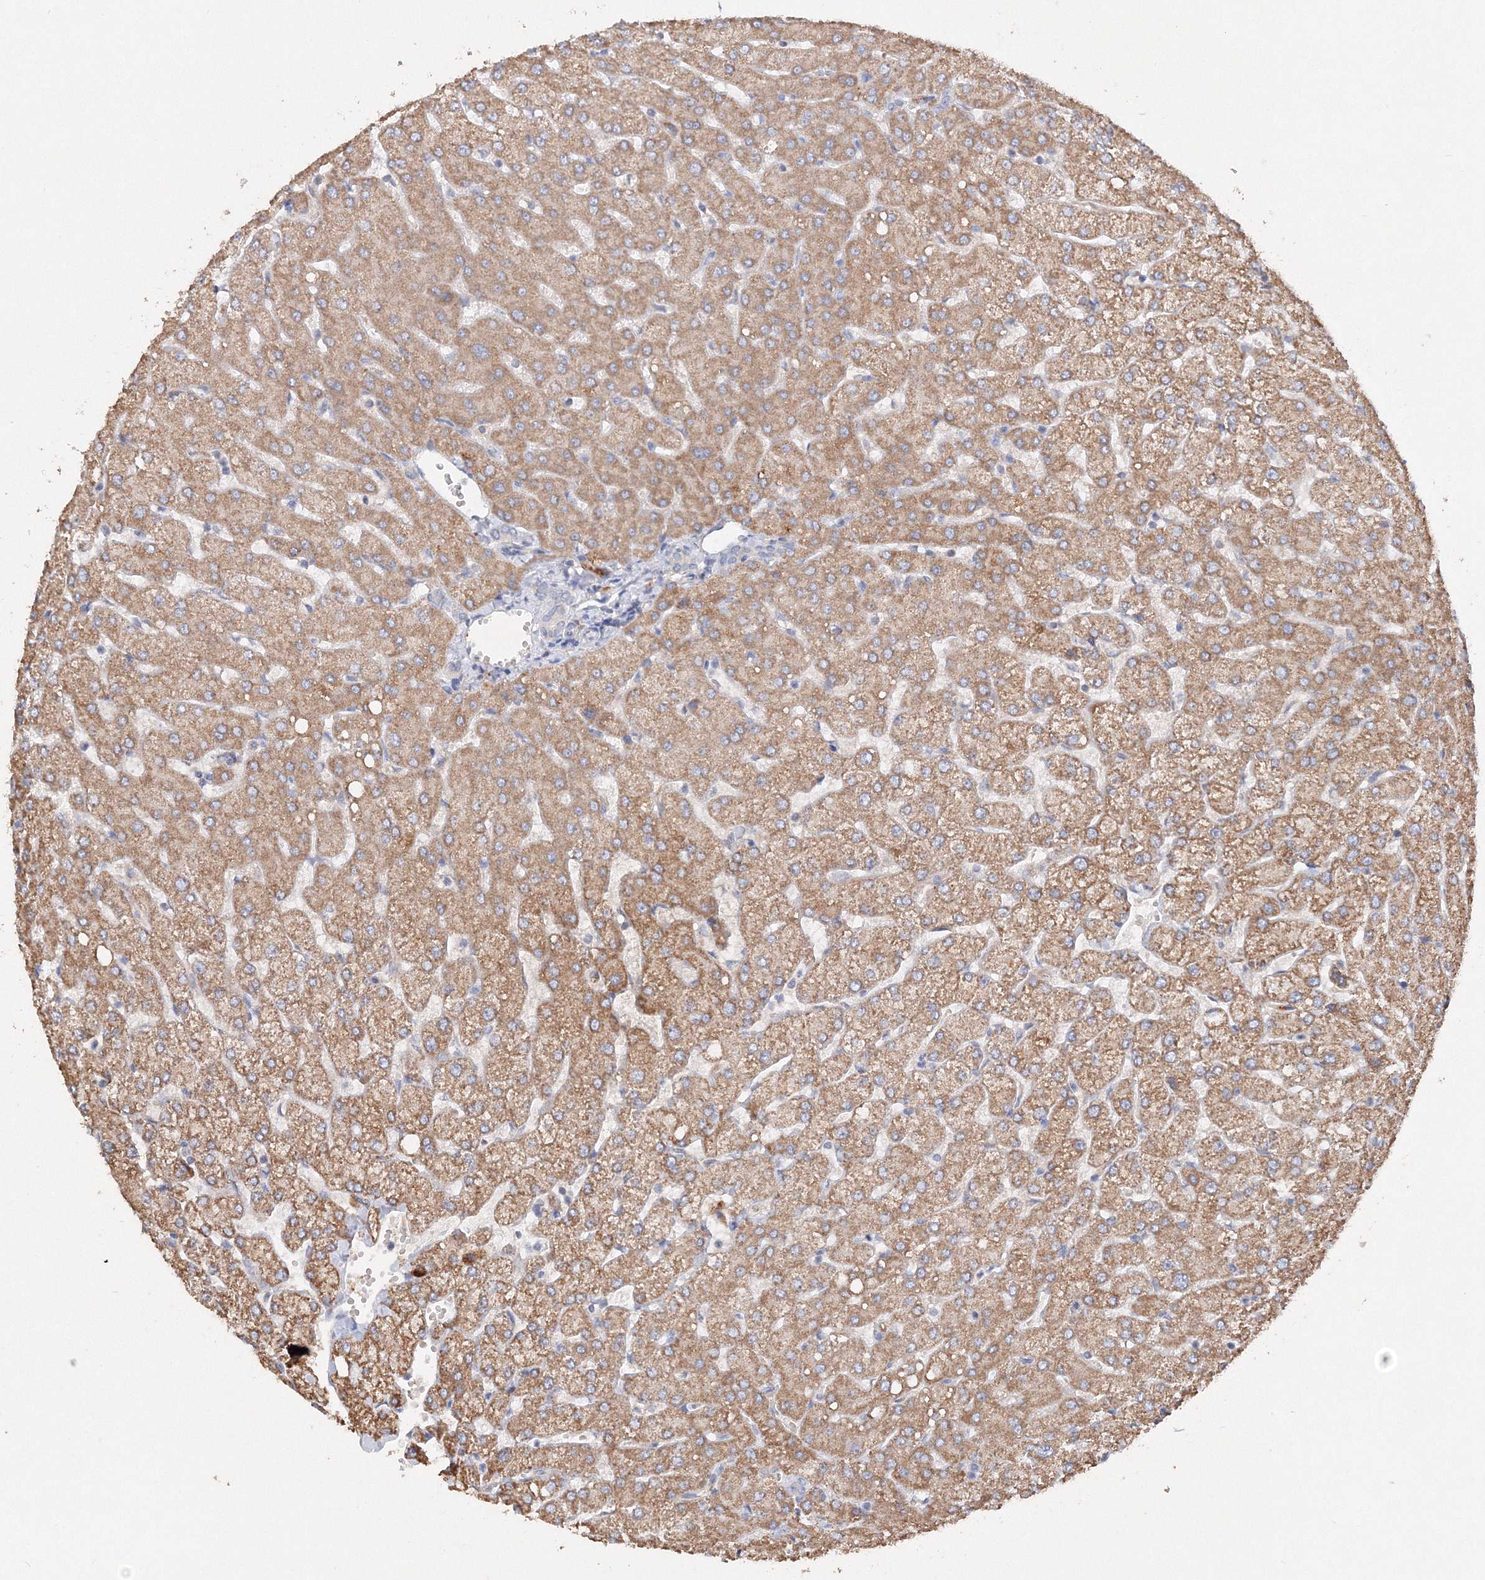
{"staining": {"intensity": "negative", "quantity": "none", "location": "none"}, "tissue": "liver", "cell_type": "Cholangiocytes", "image_type": "normal", "snomed": [{"axis": "morphology", "description": "Normal tissue, NOS"}, {"axis": "topography", "description": "Liver"}], "caption": "High magnification brightfield microscopy of normal liver stained with DAB (3,3'-diaminobenzidine) (brown) and counterstained with hematoxylin (blue): cholangiocytes show no significant positivity. Nuclei are stained in blue.", "gene": "GLS", "patient": {"sex": "female", "age": 54}}